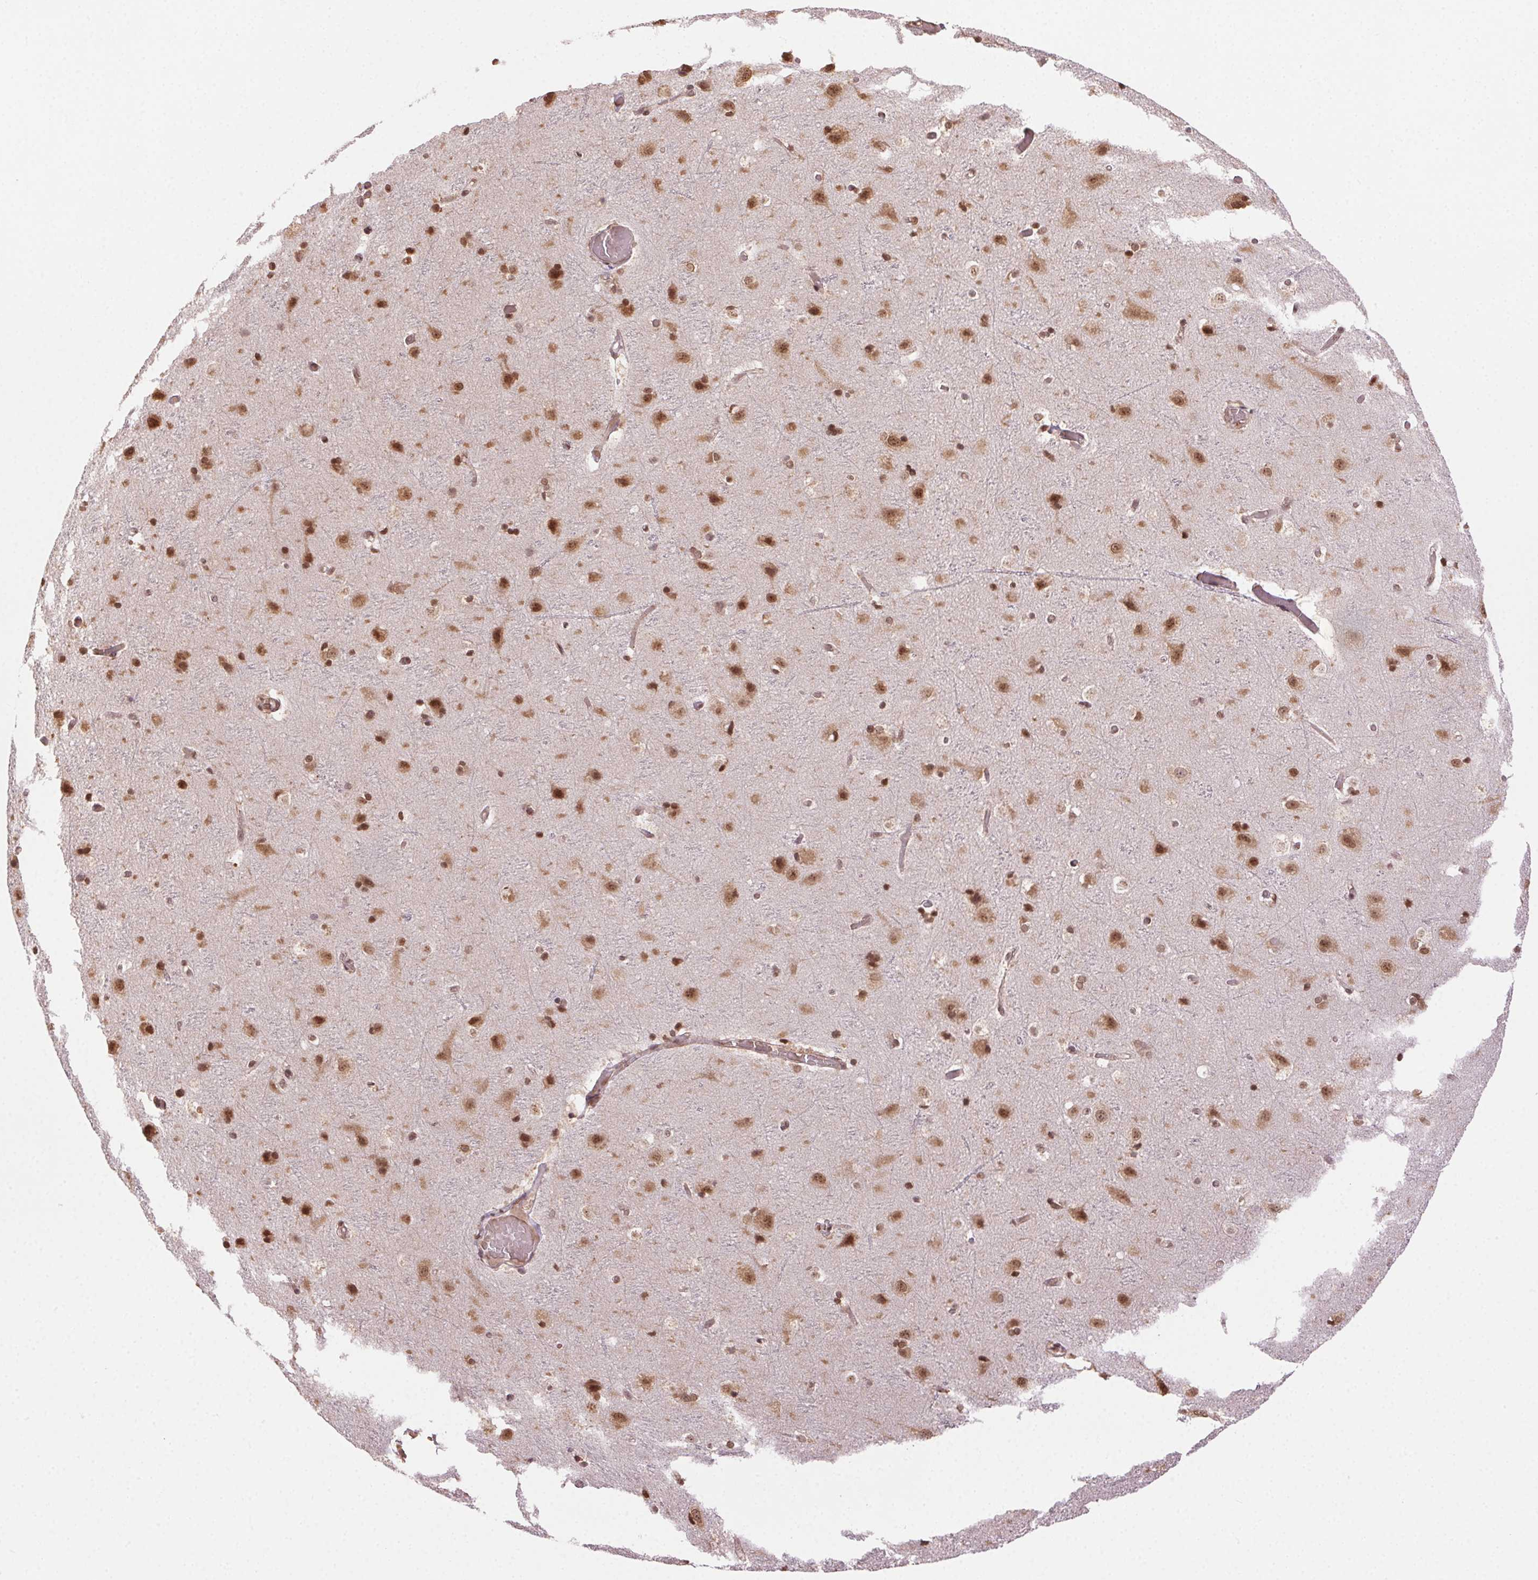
{"staining": {"intensity": "moderate", "quantity": "25%-75%", "location": "cytoplasmic/membranous,nuclear"}, "tissue": "cerebral cortex", "cell_type": "Endothelial cells", "image_type": "normal", "snomed": [{"axis": "morphology", "description": "Normal tissue, NOS"}, {"axis": "topography", "description": "Cerebral cortex"}], "caption": "This micrograph displays immunohistochemistry staining of normal cerebral cortex, with medium moderate cytoplasmic/membranous,nuclear positivity in approximately 25%-75% of endothelial cells.", "gene": "TREML4", "patient": {"sex": "female", "age": 52}}